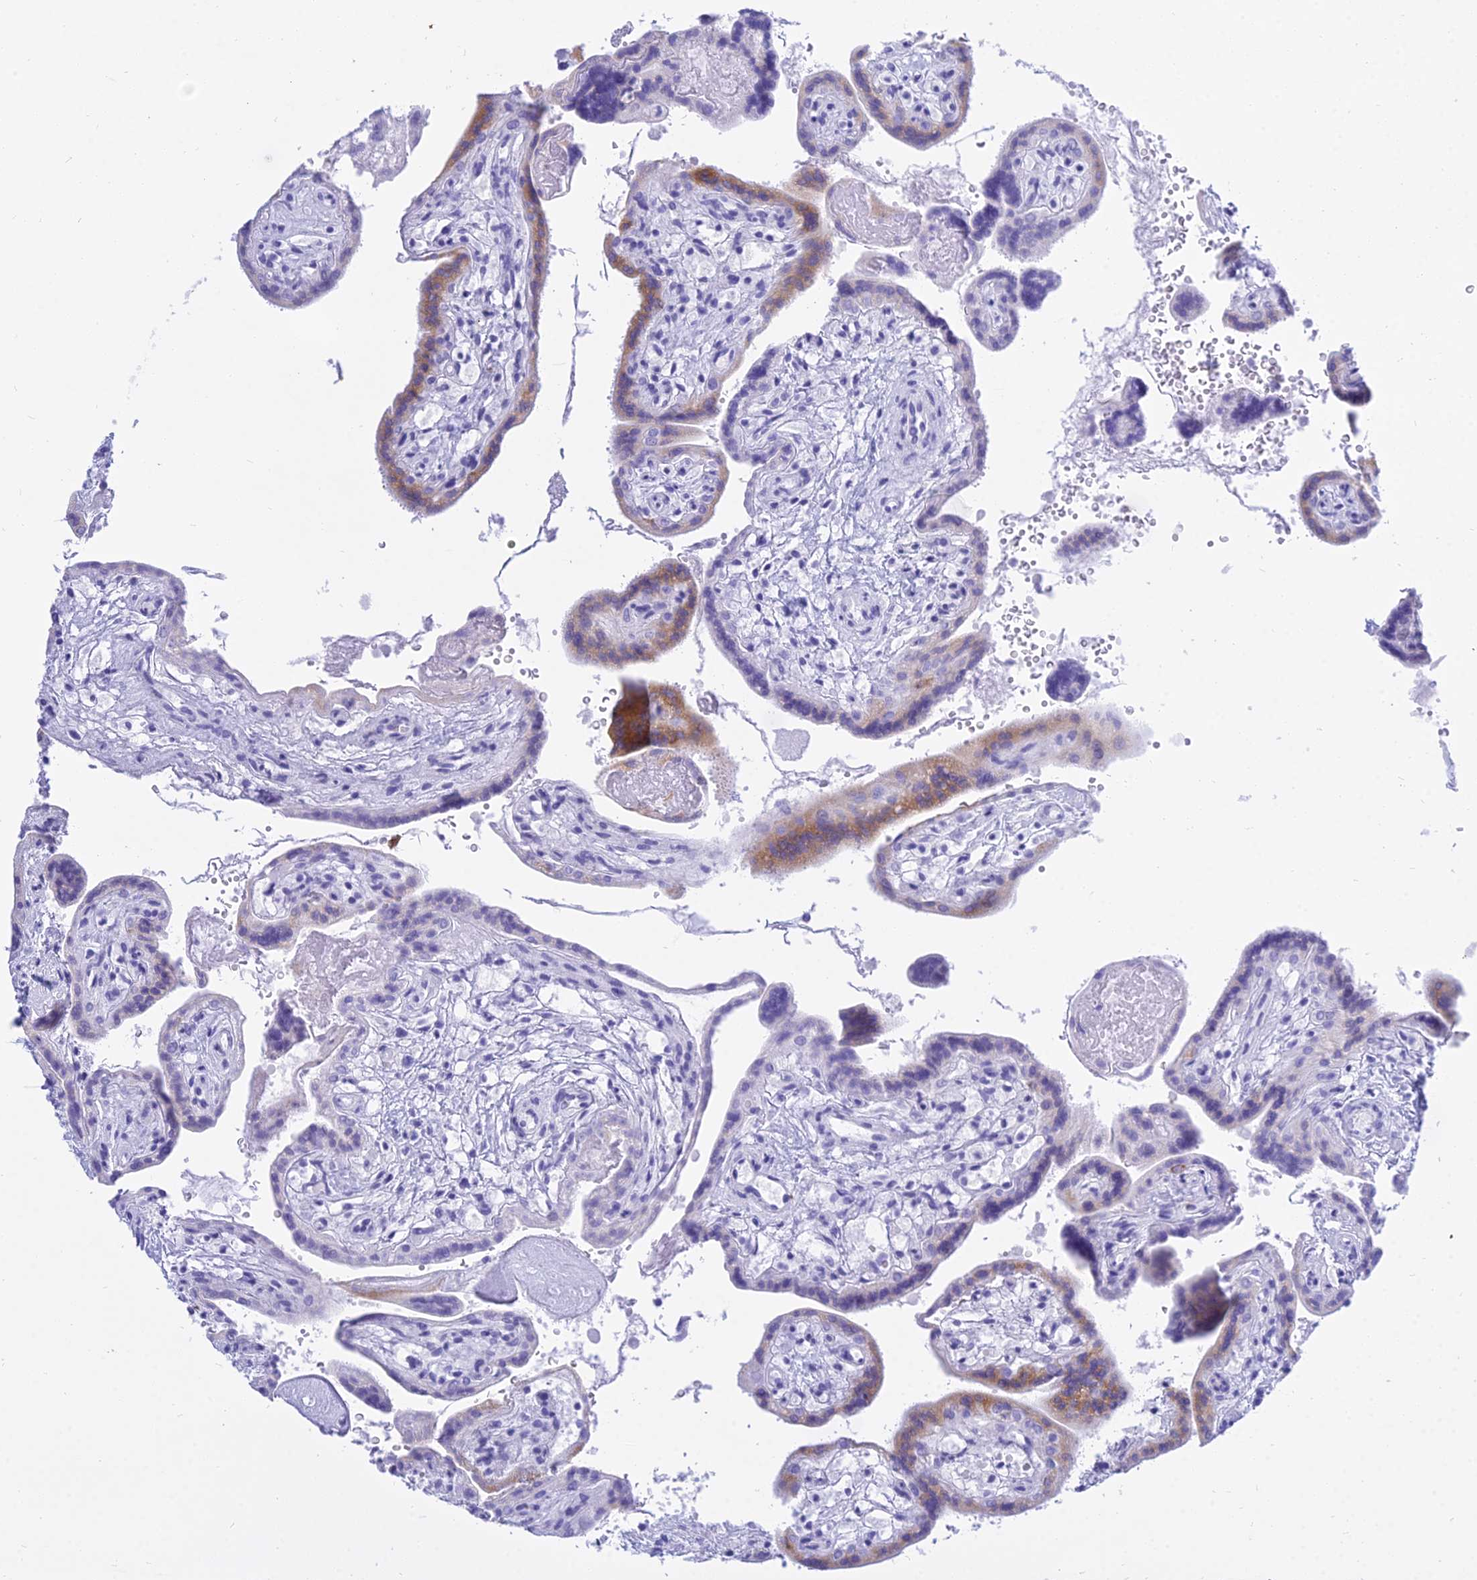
{"staining": {"intensity": "moderate", "quantity": "<25%", "location": "cytoplasmic/membranous"}, "tissue": "placenta", "cell_type": "Trophoblastic cells", "image_type": "normal", "snomed": [{"axis": "morphology", "description": "Normal tissue, NOS"}, {"axis": "topography", "description": "Placenta"}], "caption": "Benign placenta reveals moderate cytoplasmic/membranous expression in about <25% of trophoblastic cells.", "gene": "PATE4", "patient": {"sex": "female", "age": 37}}